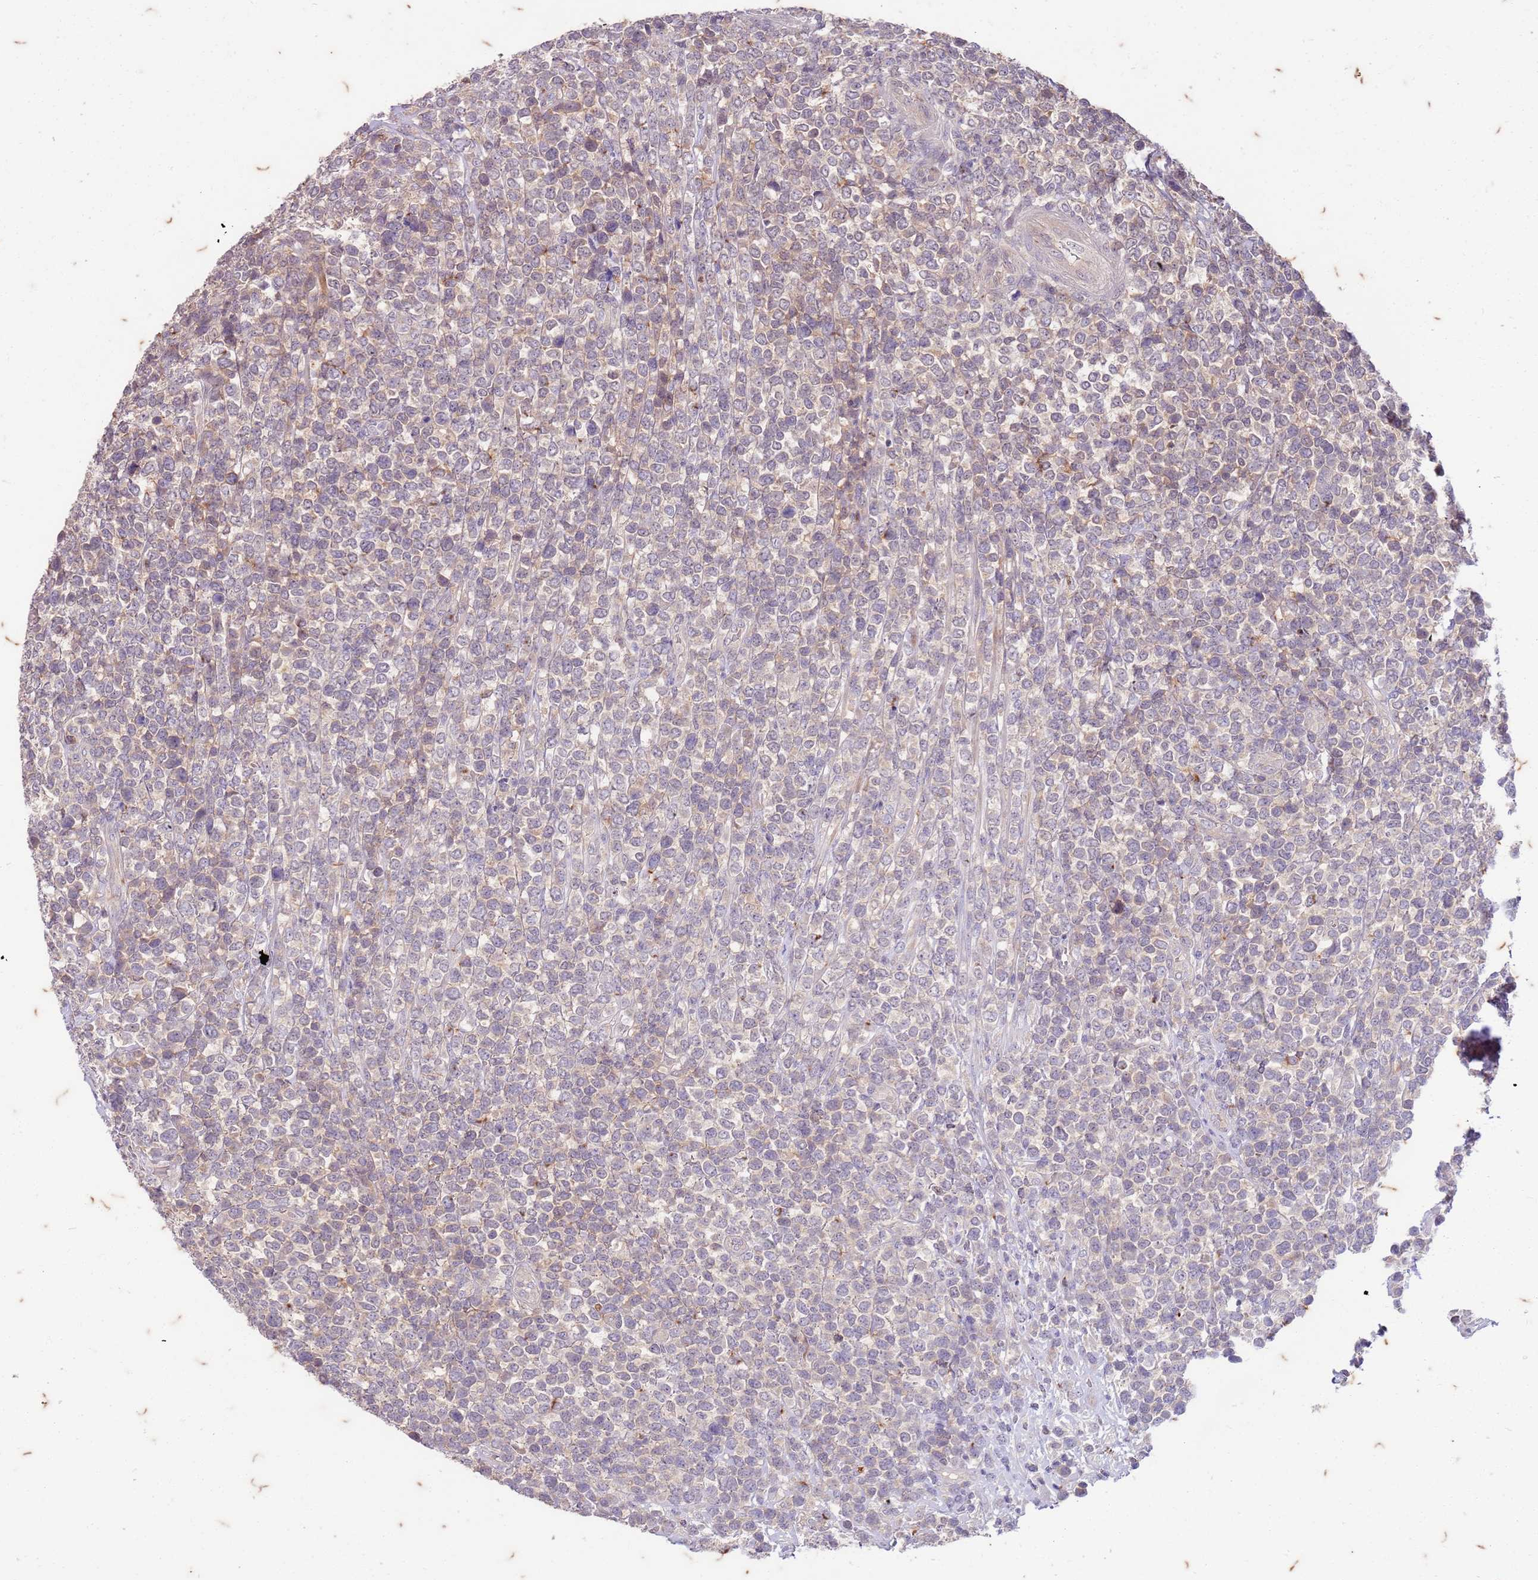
{"staining": {"intensity": "negative", "quantity": "none", "location": "none"}, "tissue": "lymphoma", "cell_type": "Tumor cells", "image_type": "cancer", "snomed": [{"axis": "morphology", "description": "Malignant lymphoma, non-Hodgkin's type, High grade"}, {"axis": "topography", "description": "Soft tissue"}], "caption": "Immunohistochemical staining of lymphoma exhibits no significant expression in tumor cells. The staining was performed using DAB (3,3'-diaminobenzidine) to visualize the protein expression in brown, while the nuclei were stained in blue with hematoxylin (Magnification: 20x).", "gene": "RAPGEF3", "patient": {"sex": "female", "age": 56}}